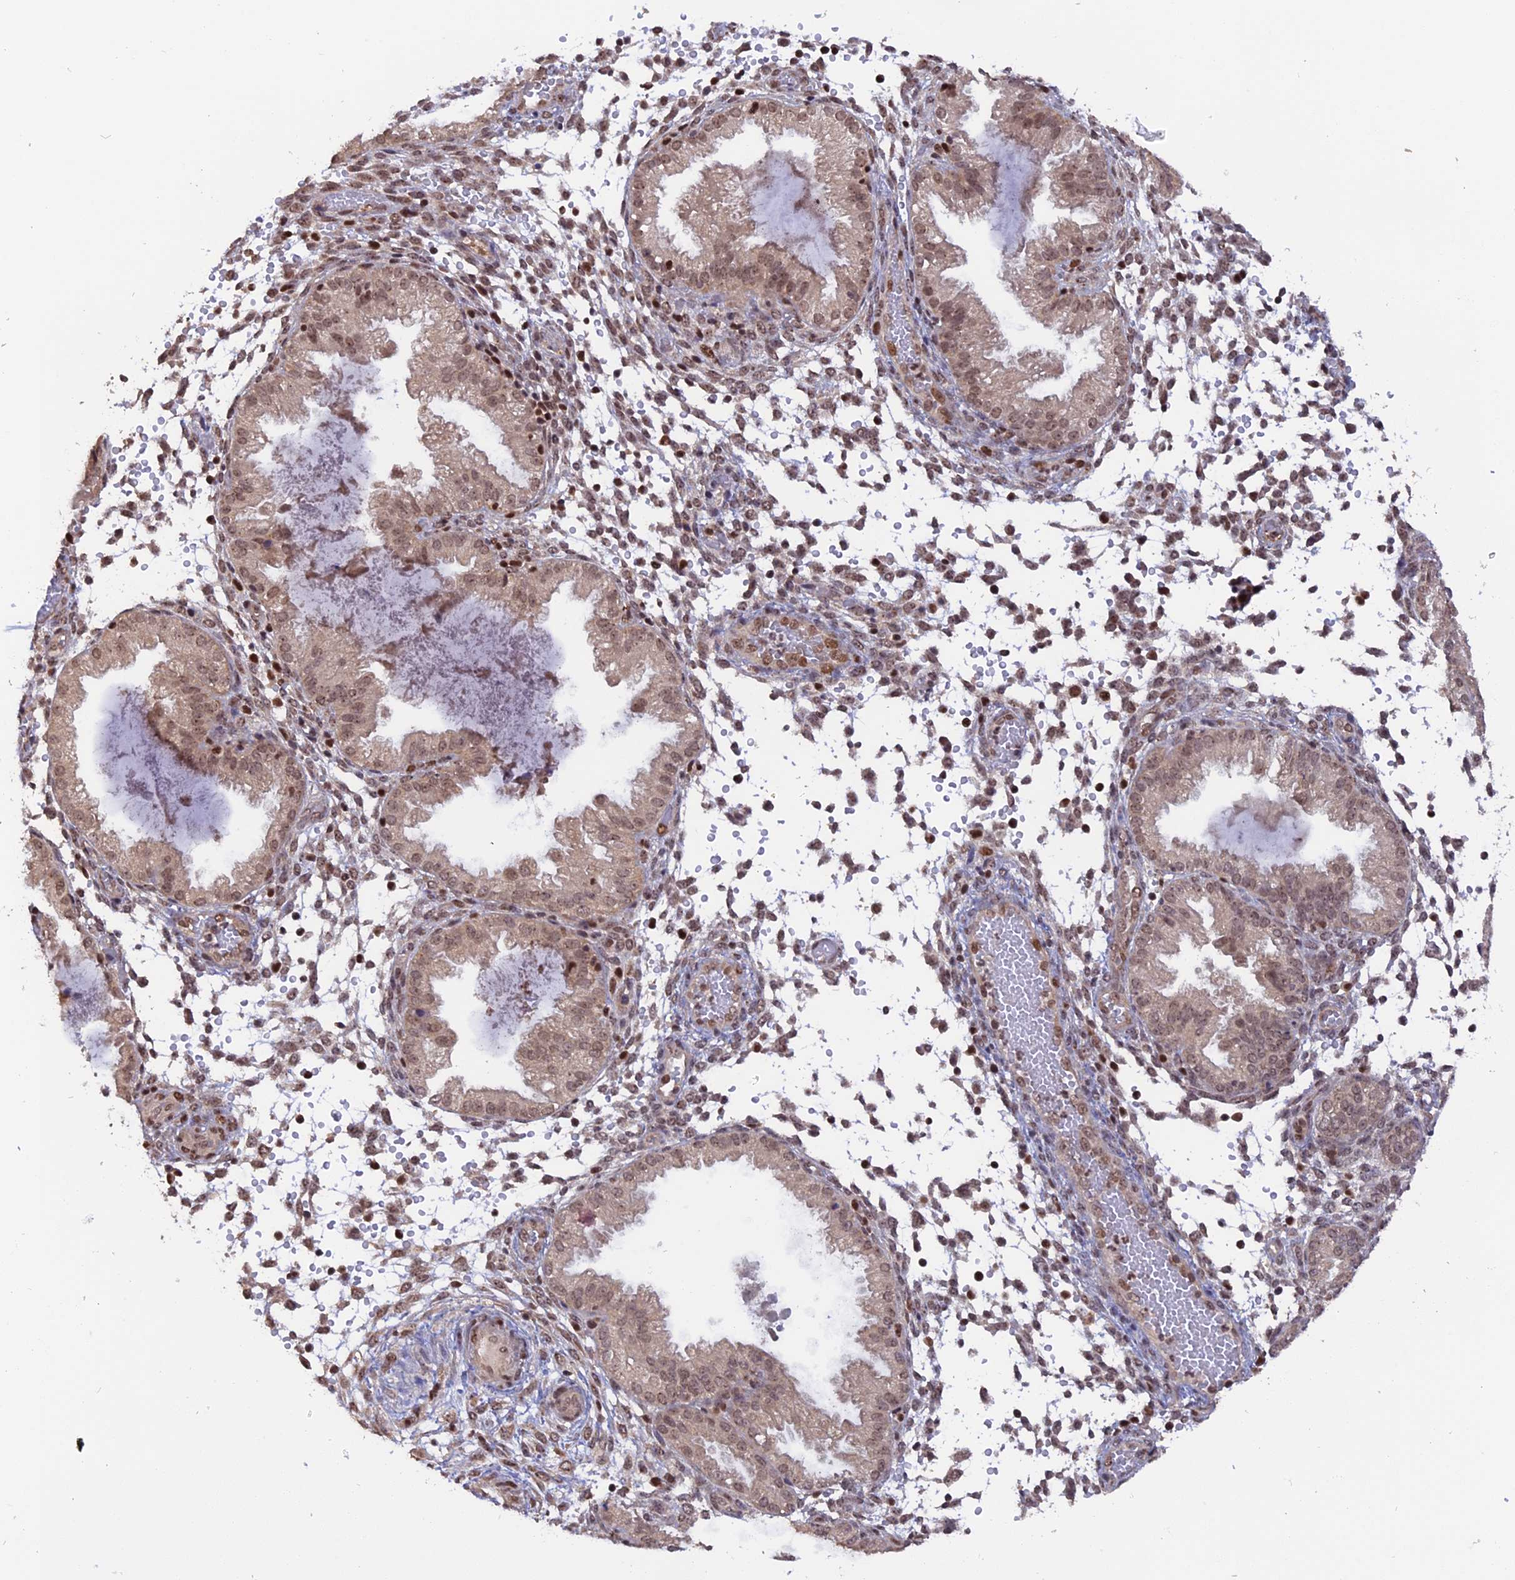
{"staining": {"intensity": "moderate", "quantity": "<25%", "location": "nuclear"}, "tissue": "endometrium", "cell_type": "Cells in endometrial stroma", "image_type": "normal", "snomed": [{"axis": "morphology", "description": "Normal tissue, NOS"}, {"axis": "topography", "description": "Endometrium"}], "caption": "Benign endometrium reveals moderate nuclear staining in about <25% of cells in endometrial stroma The staining was performed using DAB, with brown indicating positive protein expression. Nuclei are stained blue with hematoxylin..", "gene": "RFC5", "patient": {"sex": "female", "age": 33}}